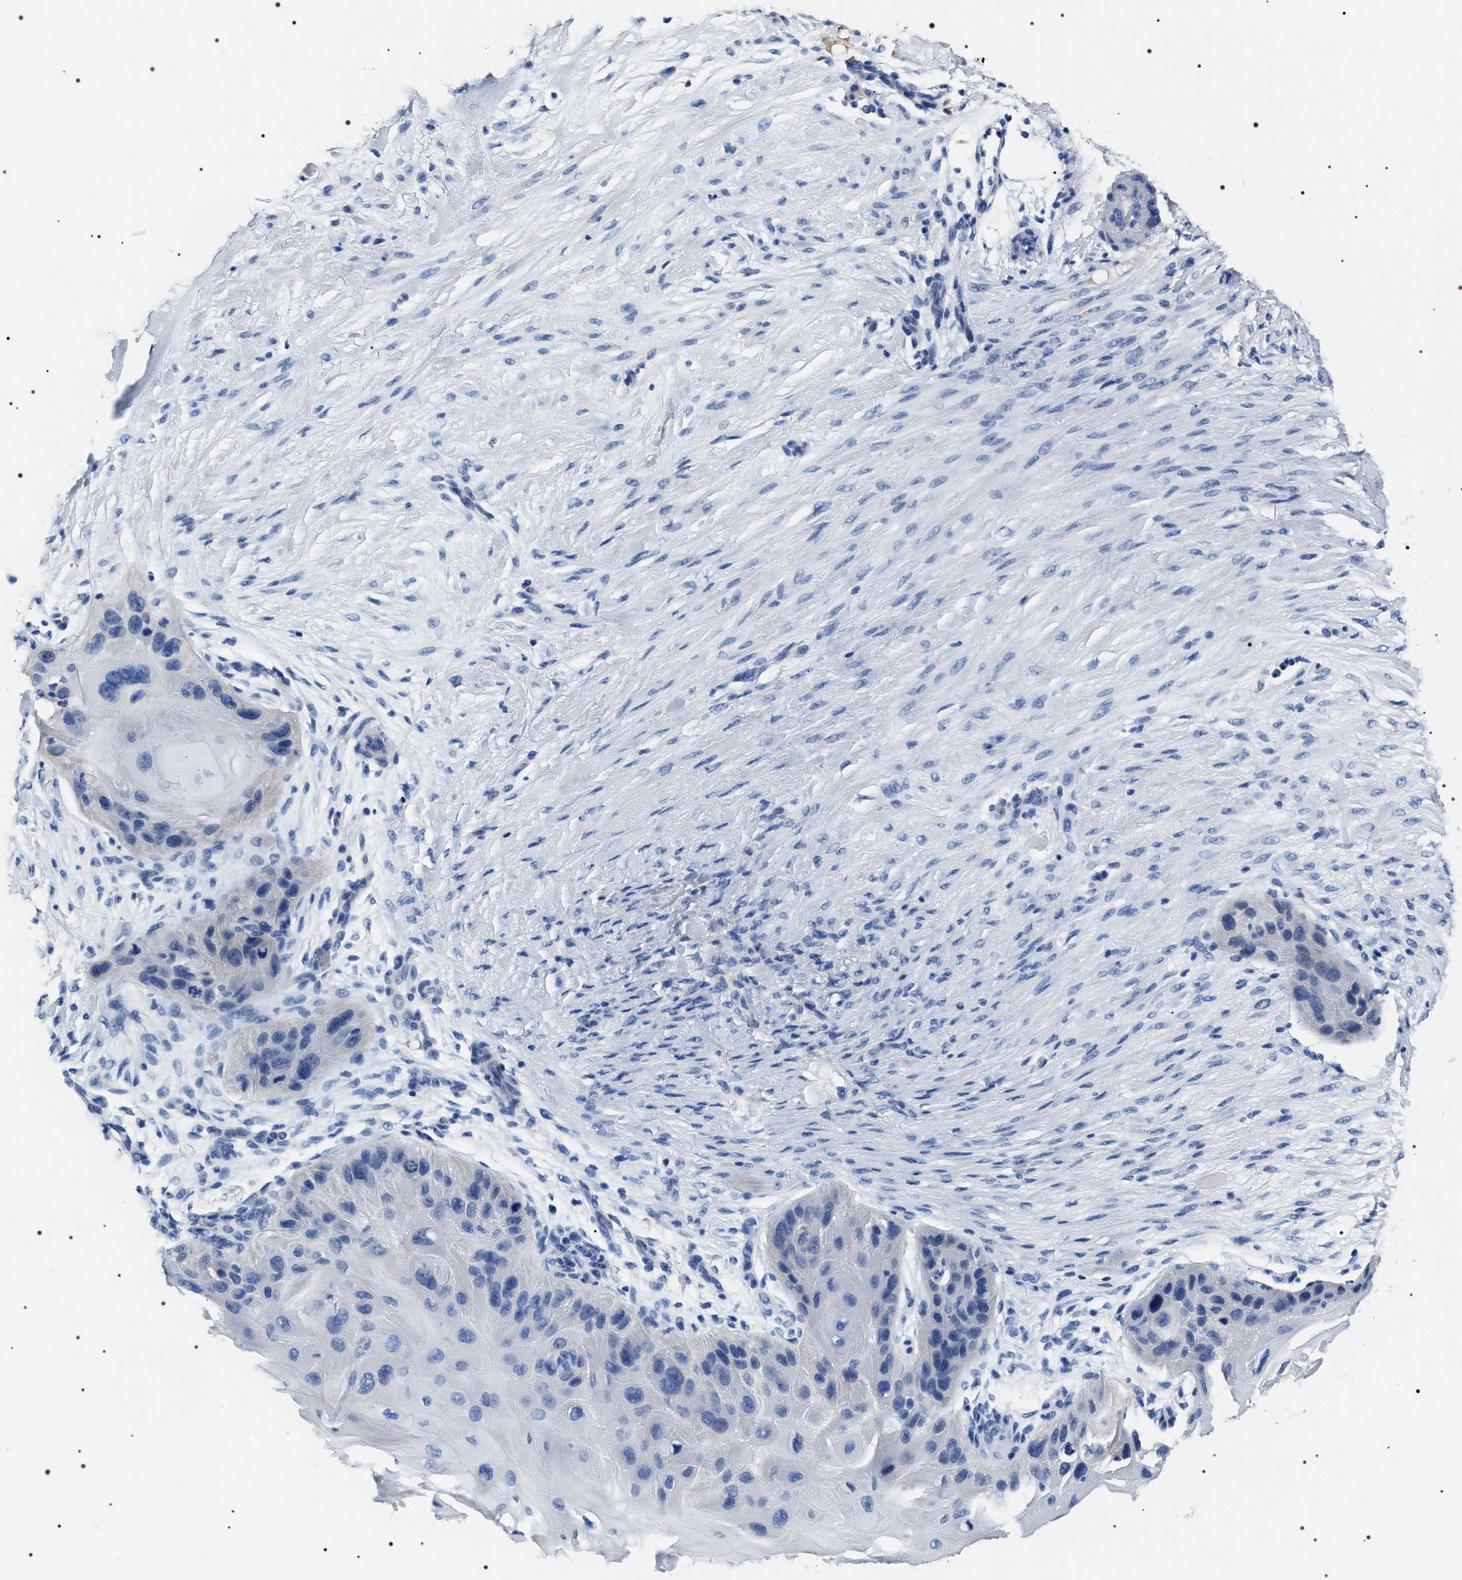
{"staining": {"intensity": "negative", "quantity": "none", "location": "none"}, "tissue": "skin cancer", "cell_type": "Tumor cells", "image_type": "cancer", "snomed": [{"axis": "morphology", "description": "Squamous cell carcinoma, NOS"}, {"axis": "topography", "description": "Skin"}], "caption": "Immunohistochemistry image of human squamous cell carcinoma (skin) stained for a protein (brown), which exhibits no staining in tumor cells.", "gene": "ADH4", "patient": {"sex": "female", "age": 77}}